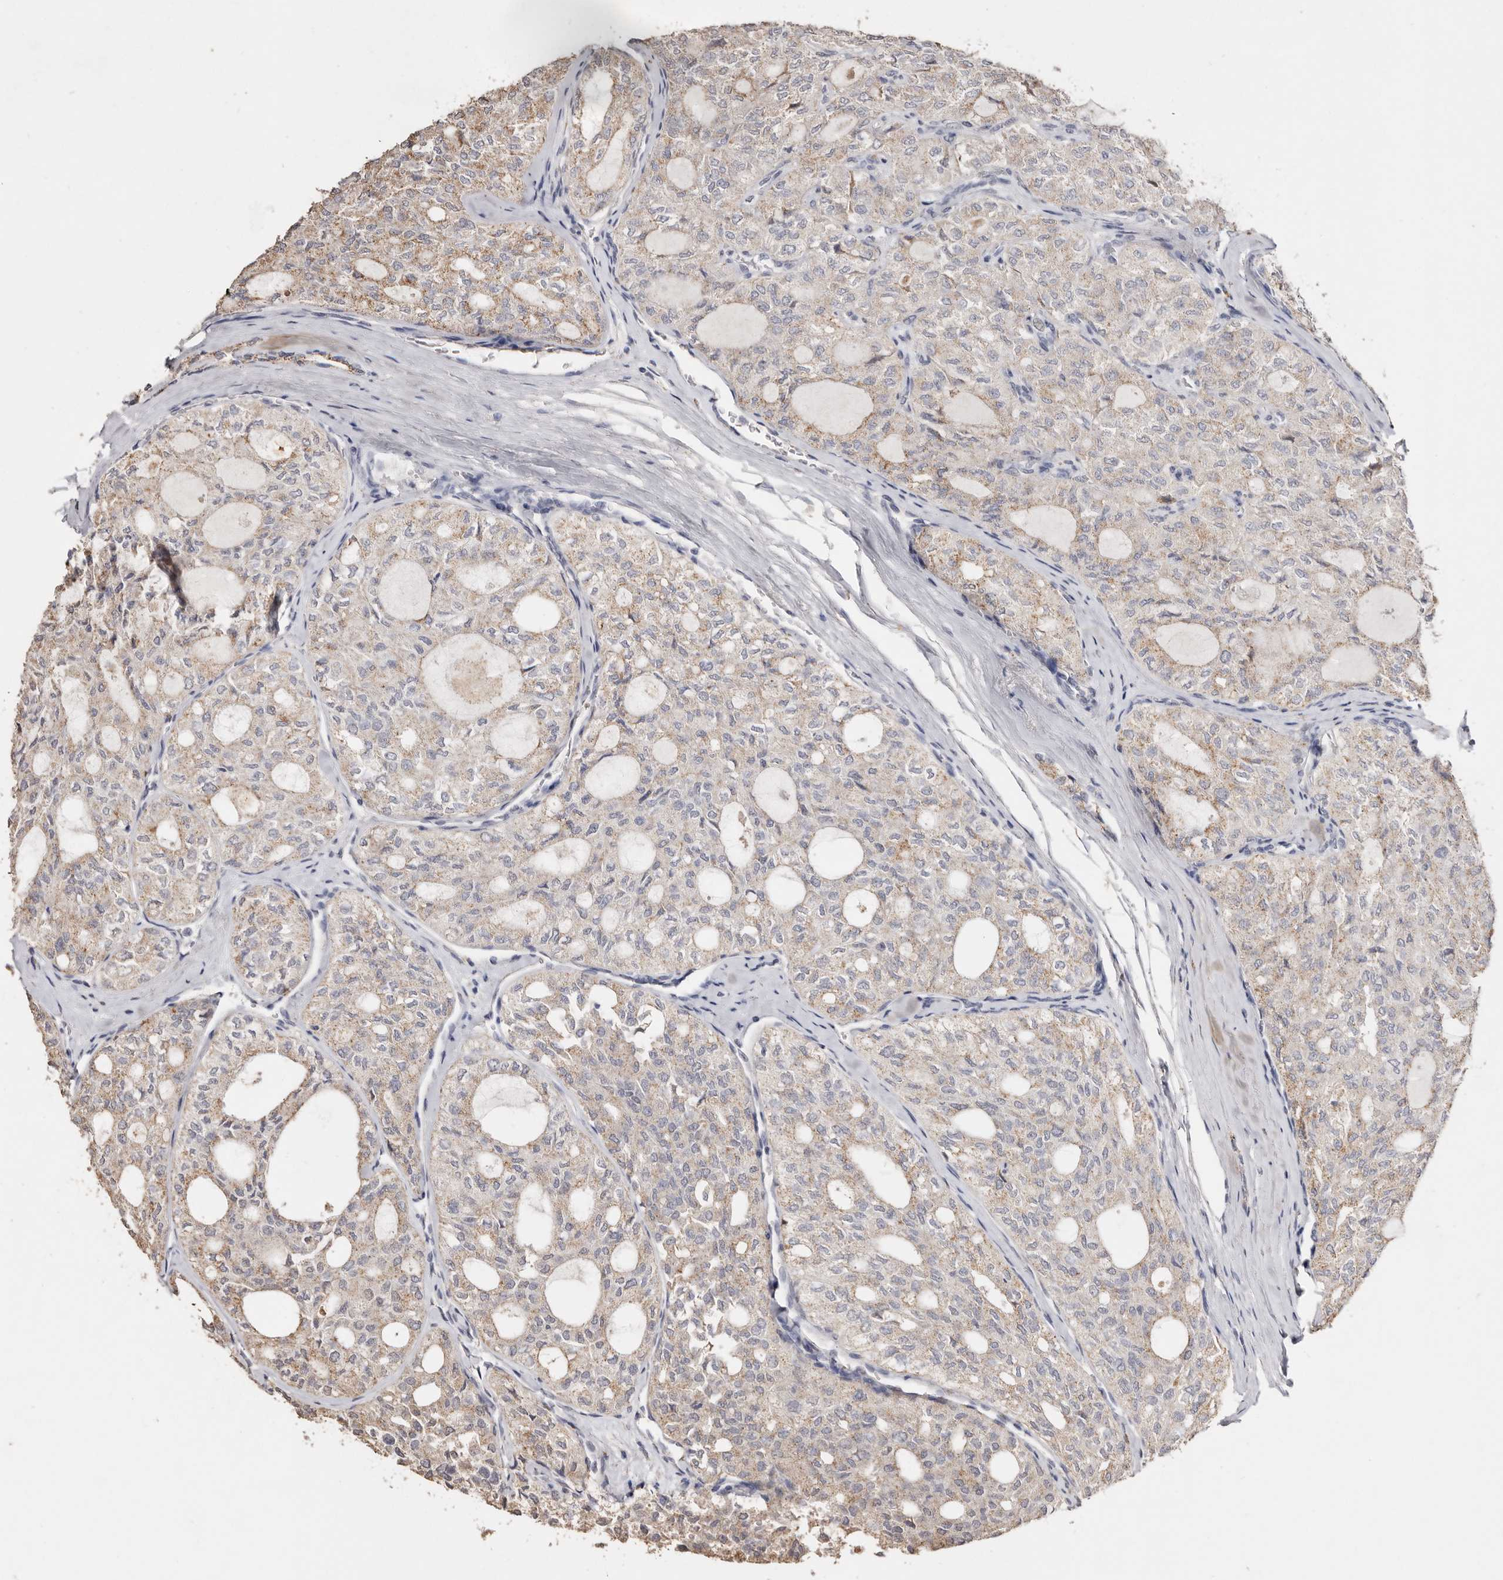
{"staining": {"intensity": "weak", "quantity": ">75%", "location": "cytoplasmic/membranous"}, "tissue": "thyroid cancer", "cell_type": "Tumor cells", "image_type": "cancer", "snomed": [{"axis": "morphology", "description": "Follicular adenoma carcinoma, NOS"}, {"axis": "topography", "description": "Thyroid gland"}], "caption": "Brown immunohistochemical staining in human thyroid cancer (follicular adenoma carcinoma) exhibits weak cytoplasmic/membranous positivity in approximately >75% of tumor cells.", "gene": "LGALS7B", "patient": {"sex": "male", "age": 75}}